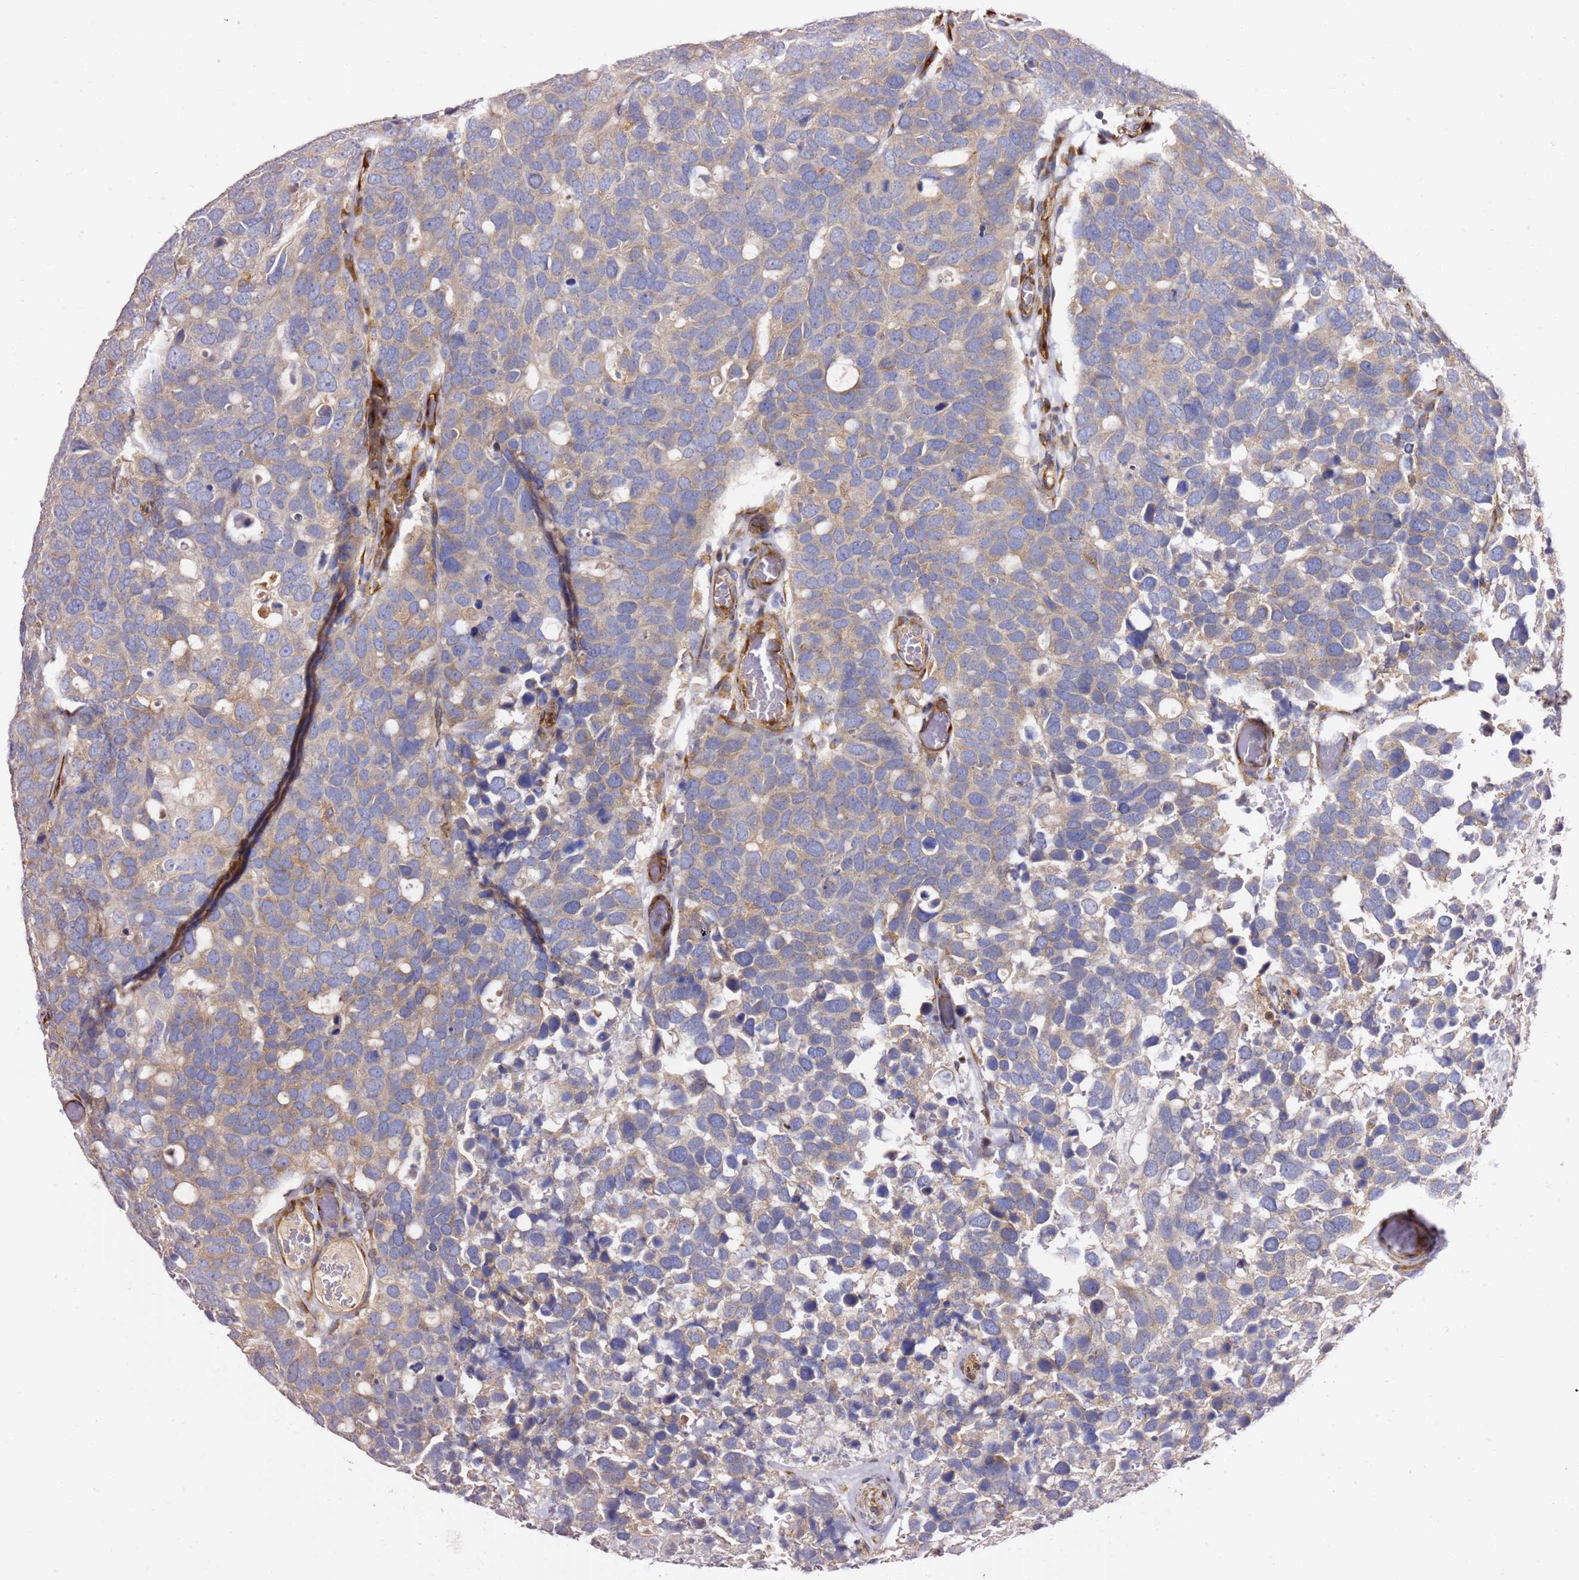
{"staining": {"intensity": "weak", "quantity": "25%-75%", "location": "cytoplasmic/membranous"}, "tissue": "breast cancer", "cell_type": "Tumor cells", "image_type": "cancer", "snomed": [{"axis": "morphology", "description": "Duct carcinoma"}, {"axis": "topography", "description": "Breast"}], "caption": "High-power microscopy captured an immunohistochemistry micrograph of breast cancer (invasive ductal carcinoma), revealing weak cytoplasmic/membranous positivity in approximately 25%-75% of tumor cells.", "gene": "KIF7", "patient": {"sex": "female", "age": 83}}